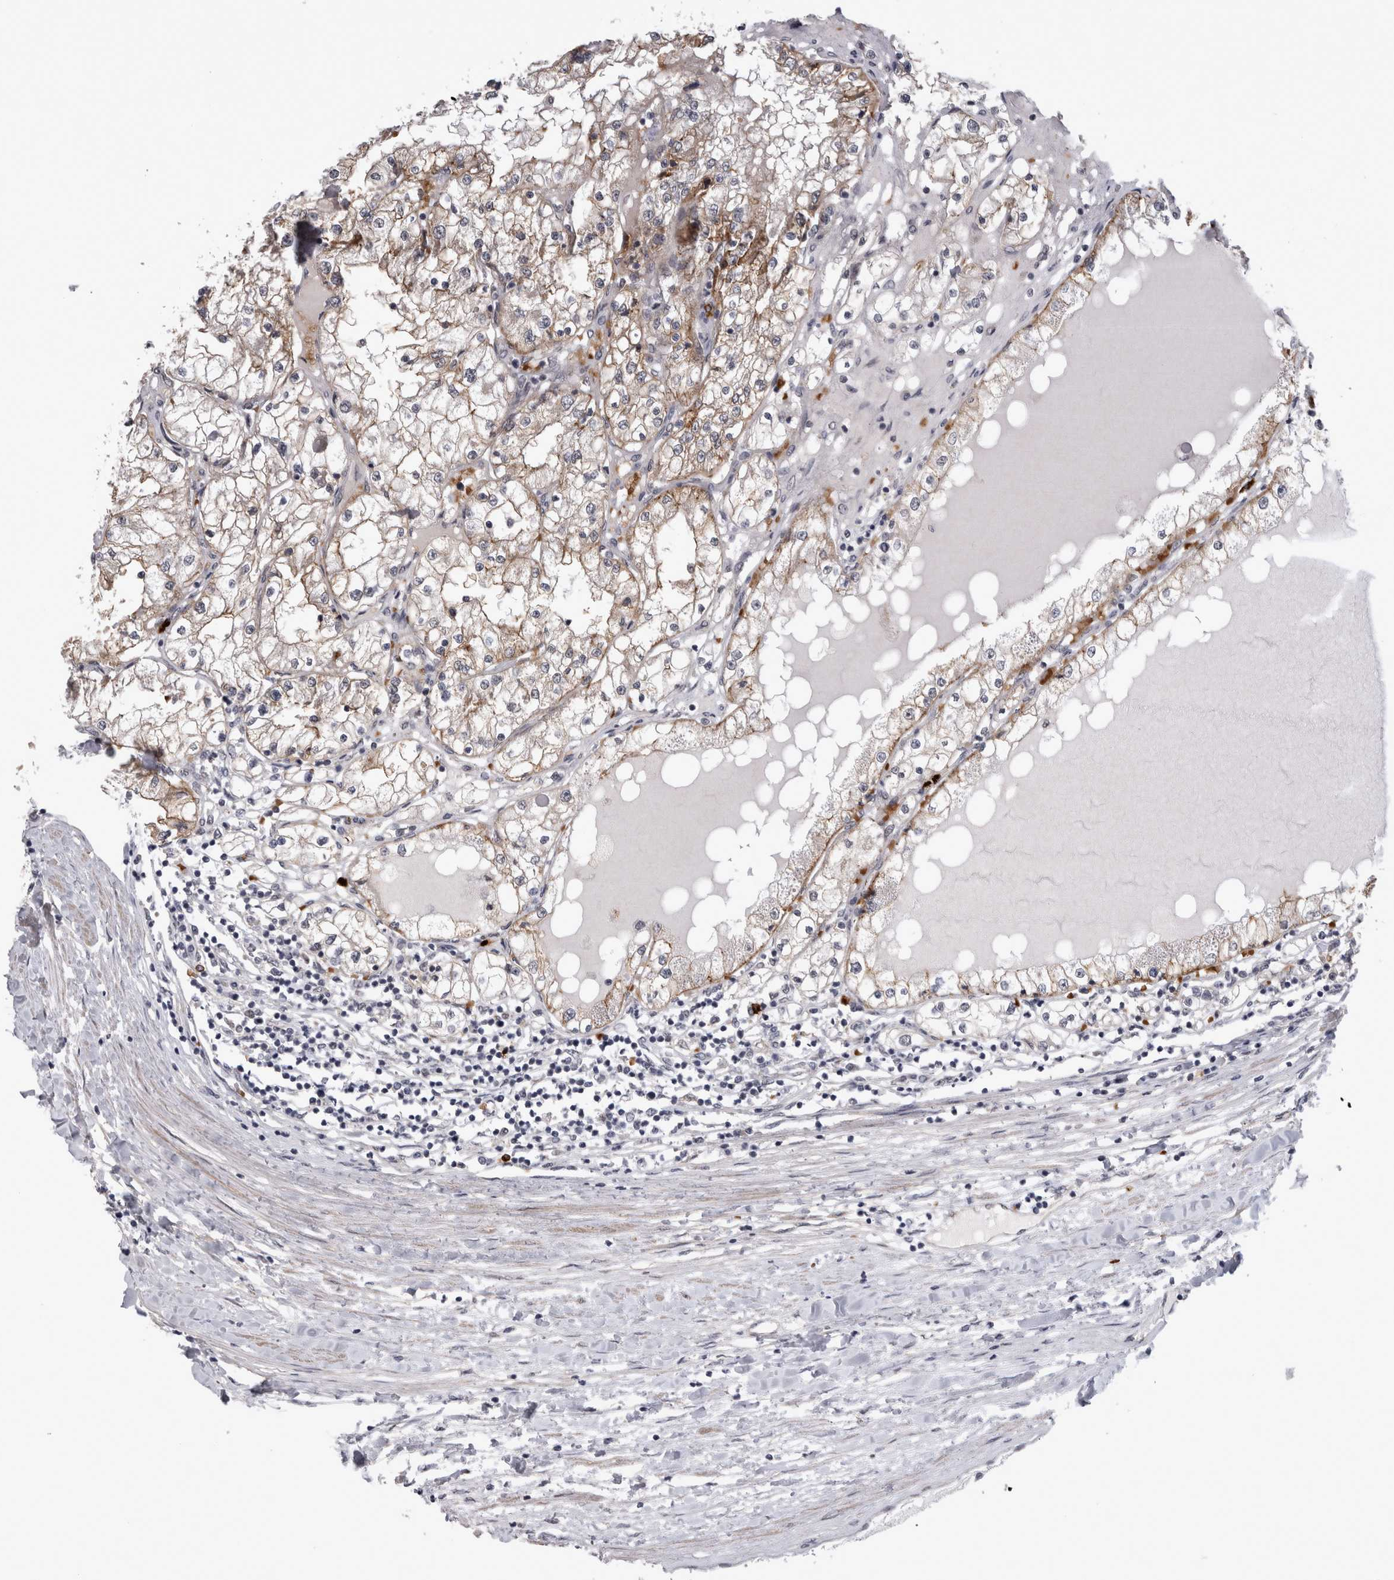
{"staining": {"intensity": "weak", "quantity": "25%-75%", "location": "cytoplasmic/membranous"}, "tissue": "renal cancer", "cell_type": "Tumor cells", "image_type": "cancer", "snomed": [{"axis": "morphology", "description": "Adenocarcinoma, NOS"}, {"axis": "topography", "description": "Kidney"}], "caption": "Immunohistochemical staining of renal cancer (adenocarcinoma) displays low levels of weak cytoplasmic/membranous protein expression in about 25%-75% of tumor cells.", "gene": "PEBP4", "patient": {"sex": "male", "age": 68}}